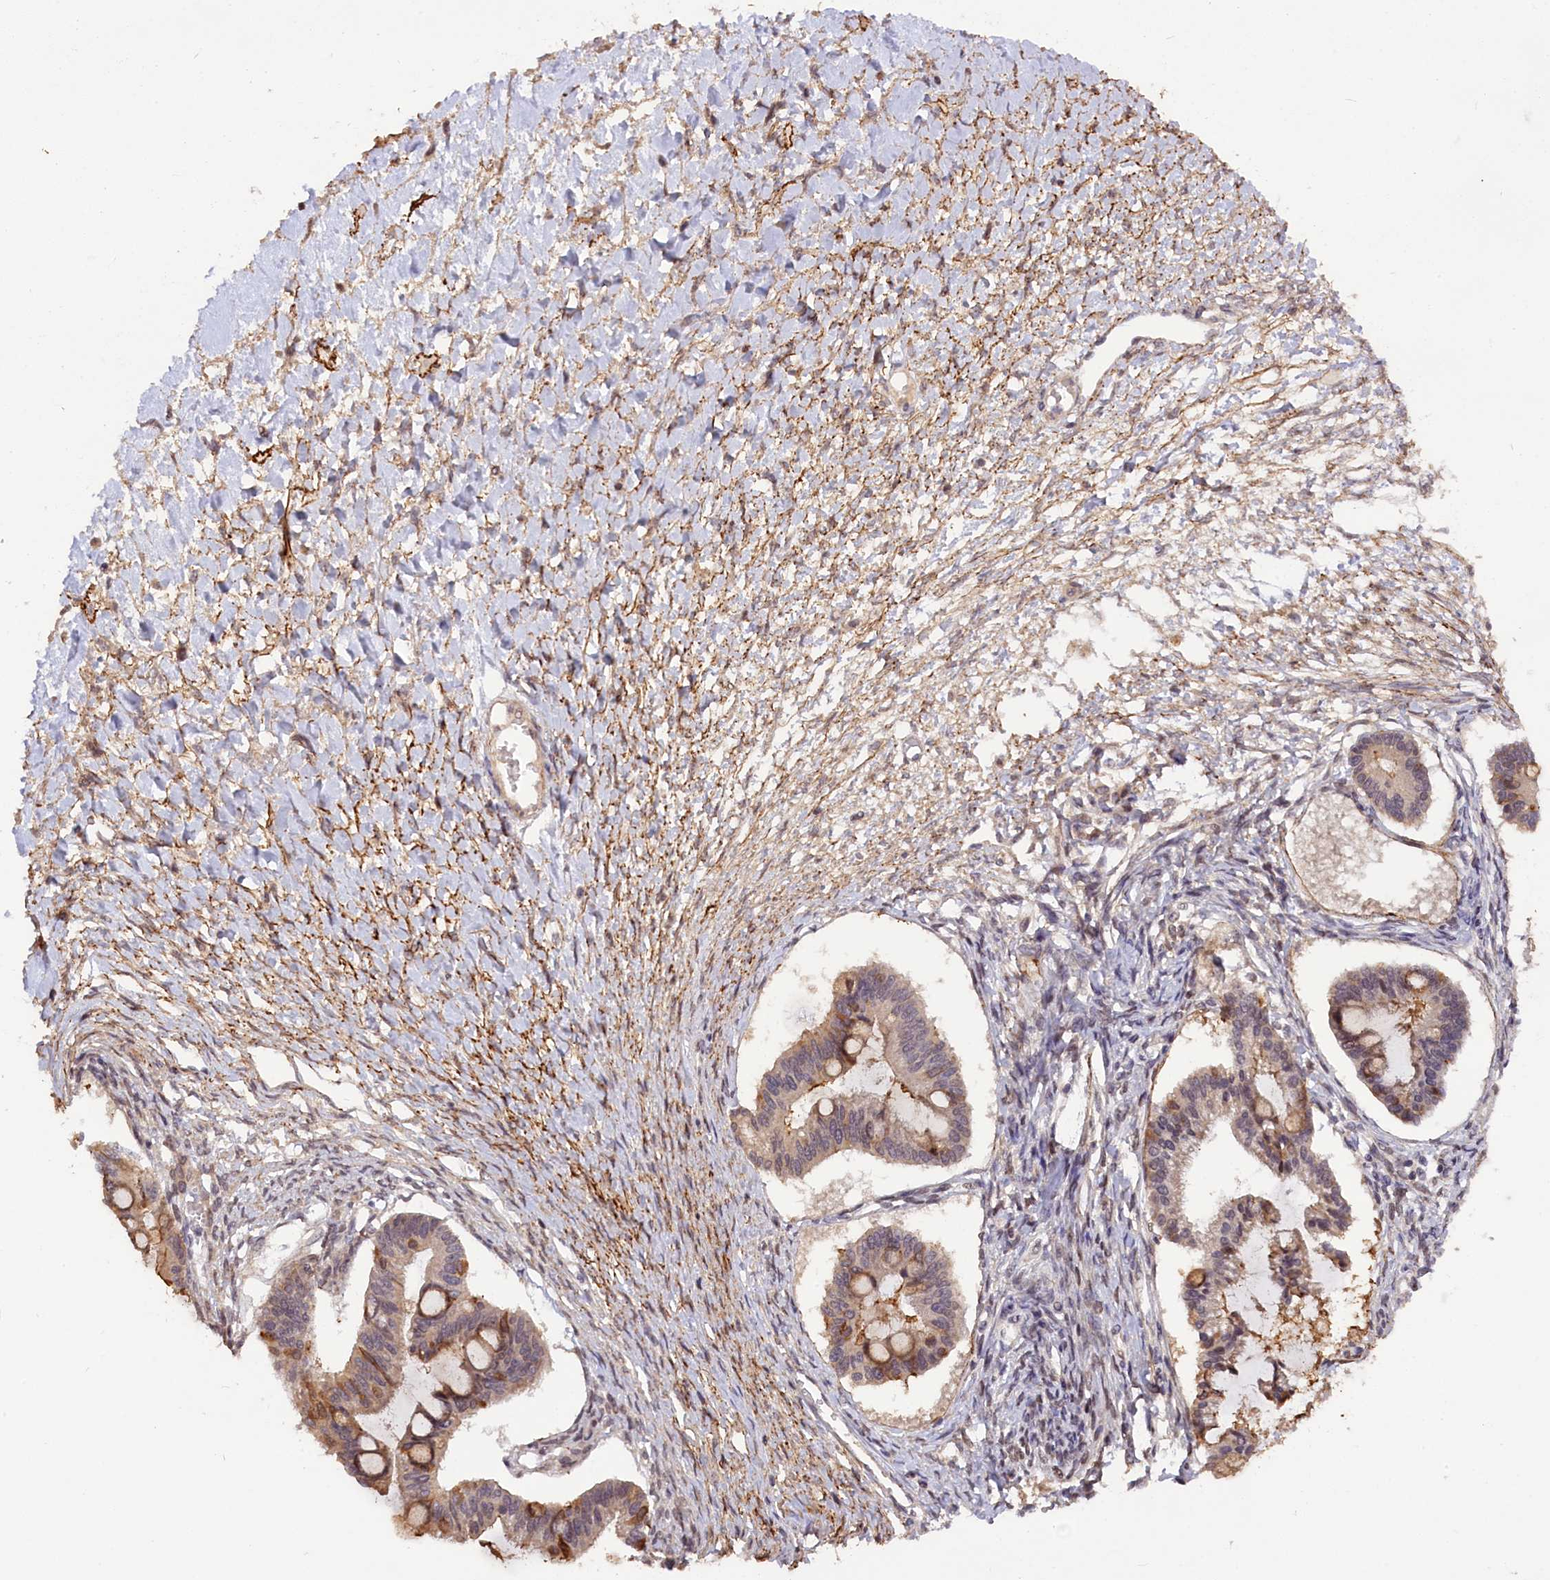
{"staining": {"intensity": "moderate", "quantity": "<25%", "location": "cytoplasmic/membranous"}, "tissue": "ovarian cancer", "cell_type": "Tumor cells", "image_type": "cancer", "snomed": [{"axis": "morphology", "description": "Cystadenocarcinoma, mucinous, NOS"}, {"axis": "topography", "description": "Ovary"}], "caption": "A brown stain labels moderate cytoplasmic/membranous staining of a protein in human ovarian cancer tumor cells. The protein is shown in brown color, while the nuclei are stained blue.", "gene": "ZNF480", "patient": {"sex": "female", "age": 73}}